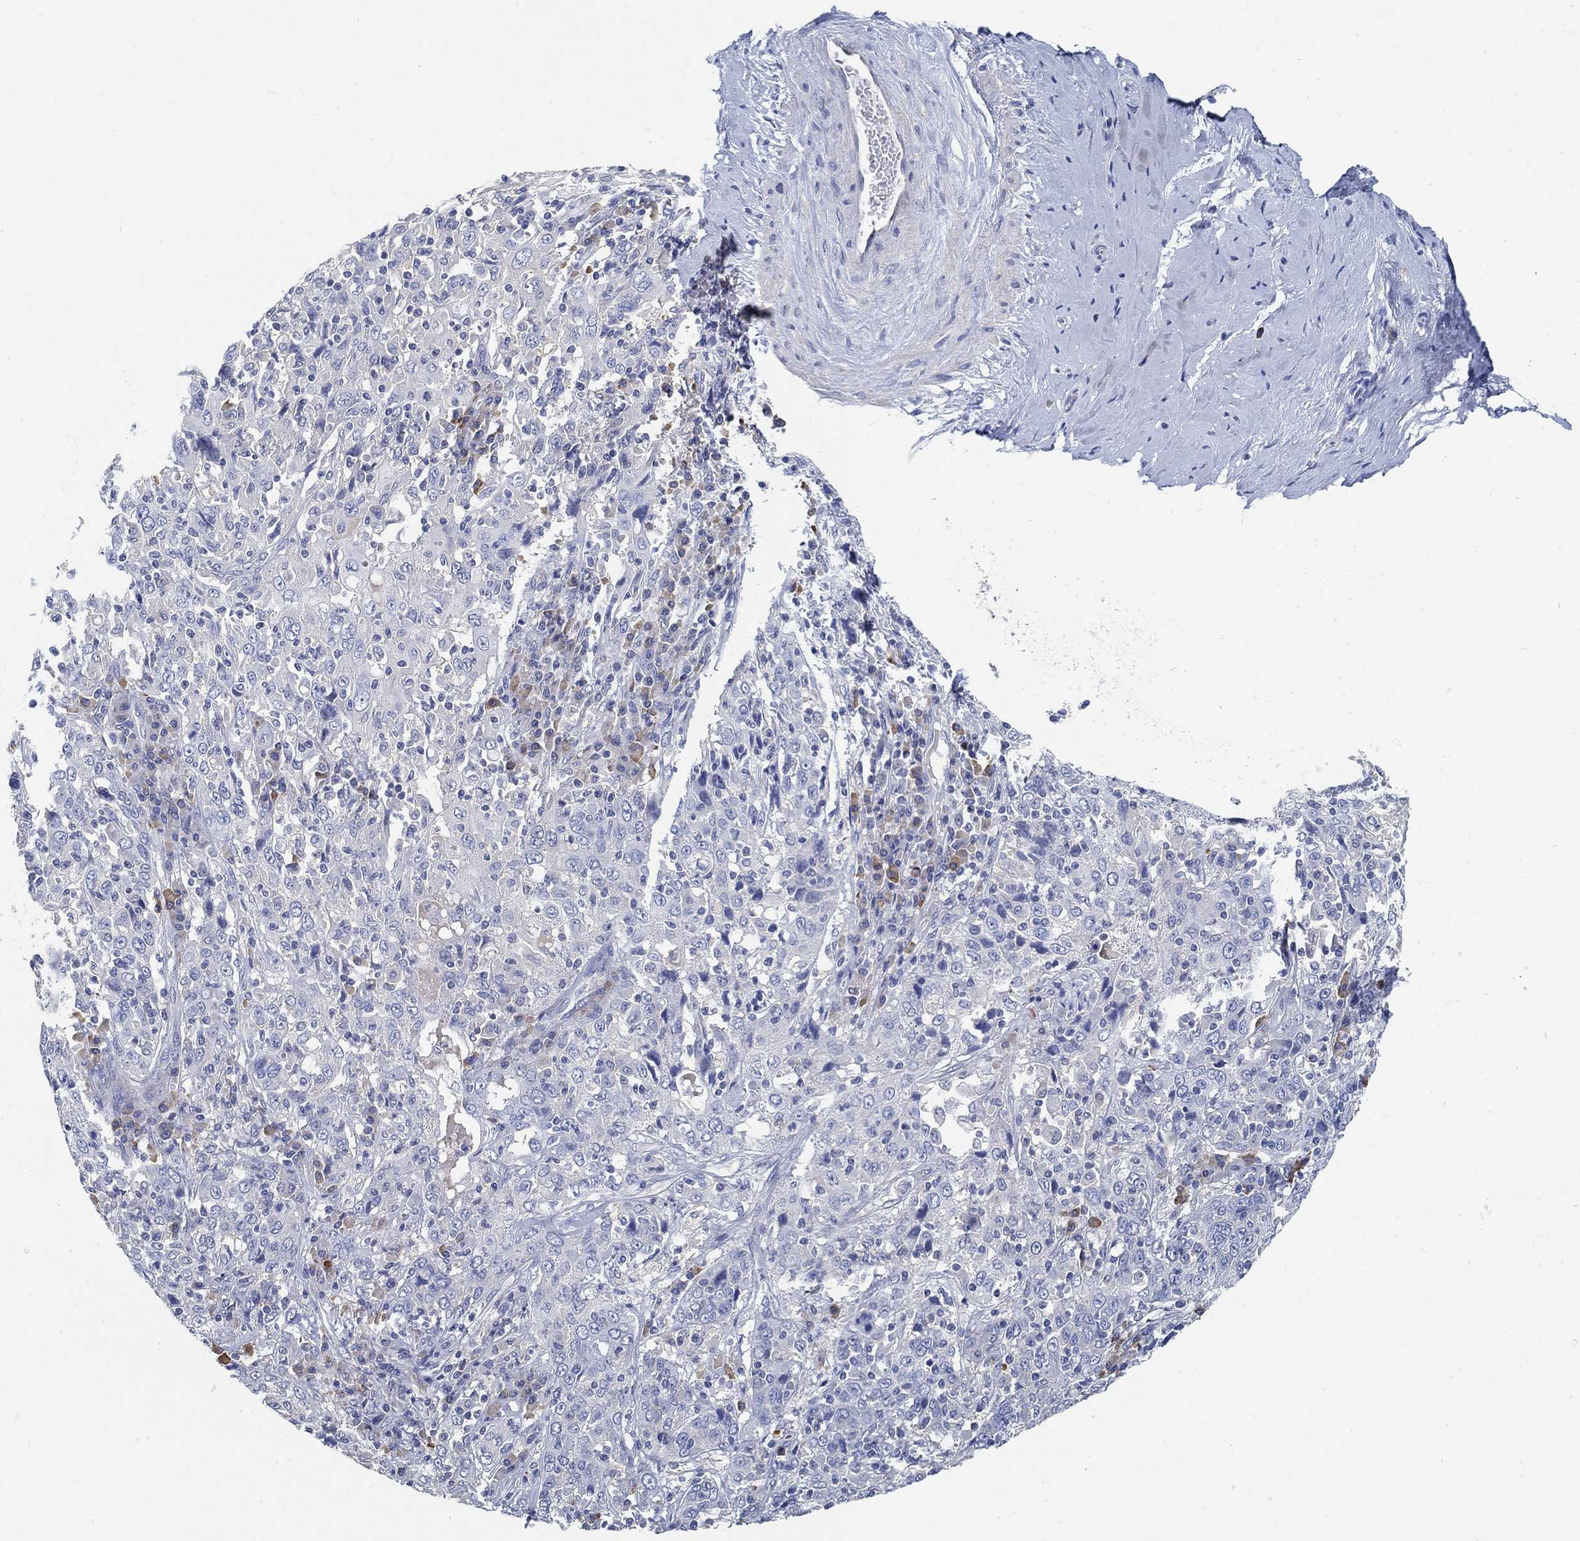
{"staining": {"intensity": "negative", "quantity": "none", "location": "none"}, "tissue": "cervical cancer", "cell_type": "Tumor cells", "image_type": "cancer", "snomed": [{"axis": "morphology", "description": "Squamous cell carcinoma, NOS"}, {"axis": "topography", "description": "Cervix"}], "caption": "This is an immunohistochemistry (IHC) micrograph of human cervical squamous cell carcinoma. There is no staining in tumor cells.", "gene": "PCDH11X", "patient": {"sex": "female", "age": 46}}